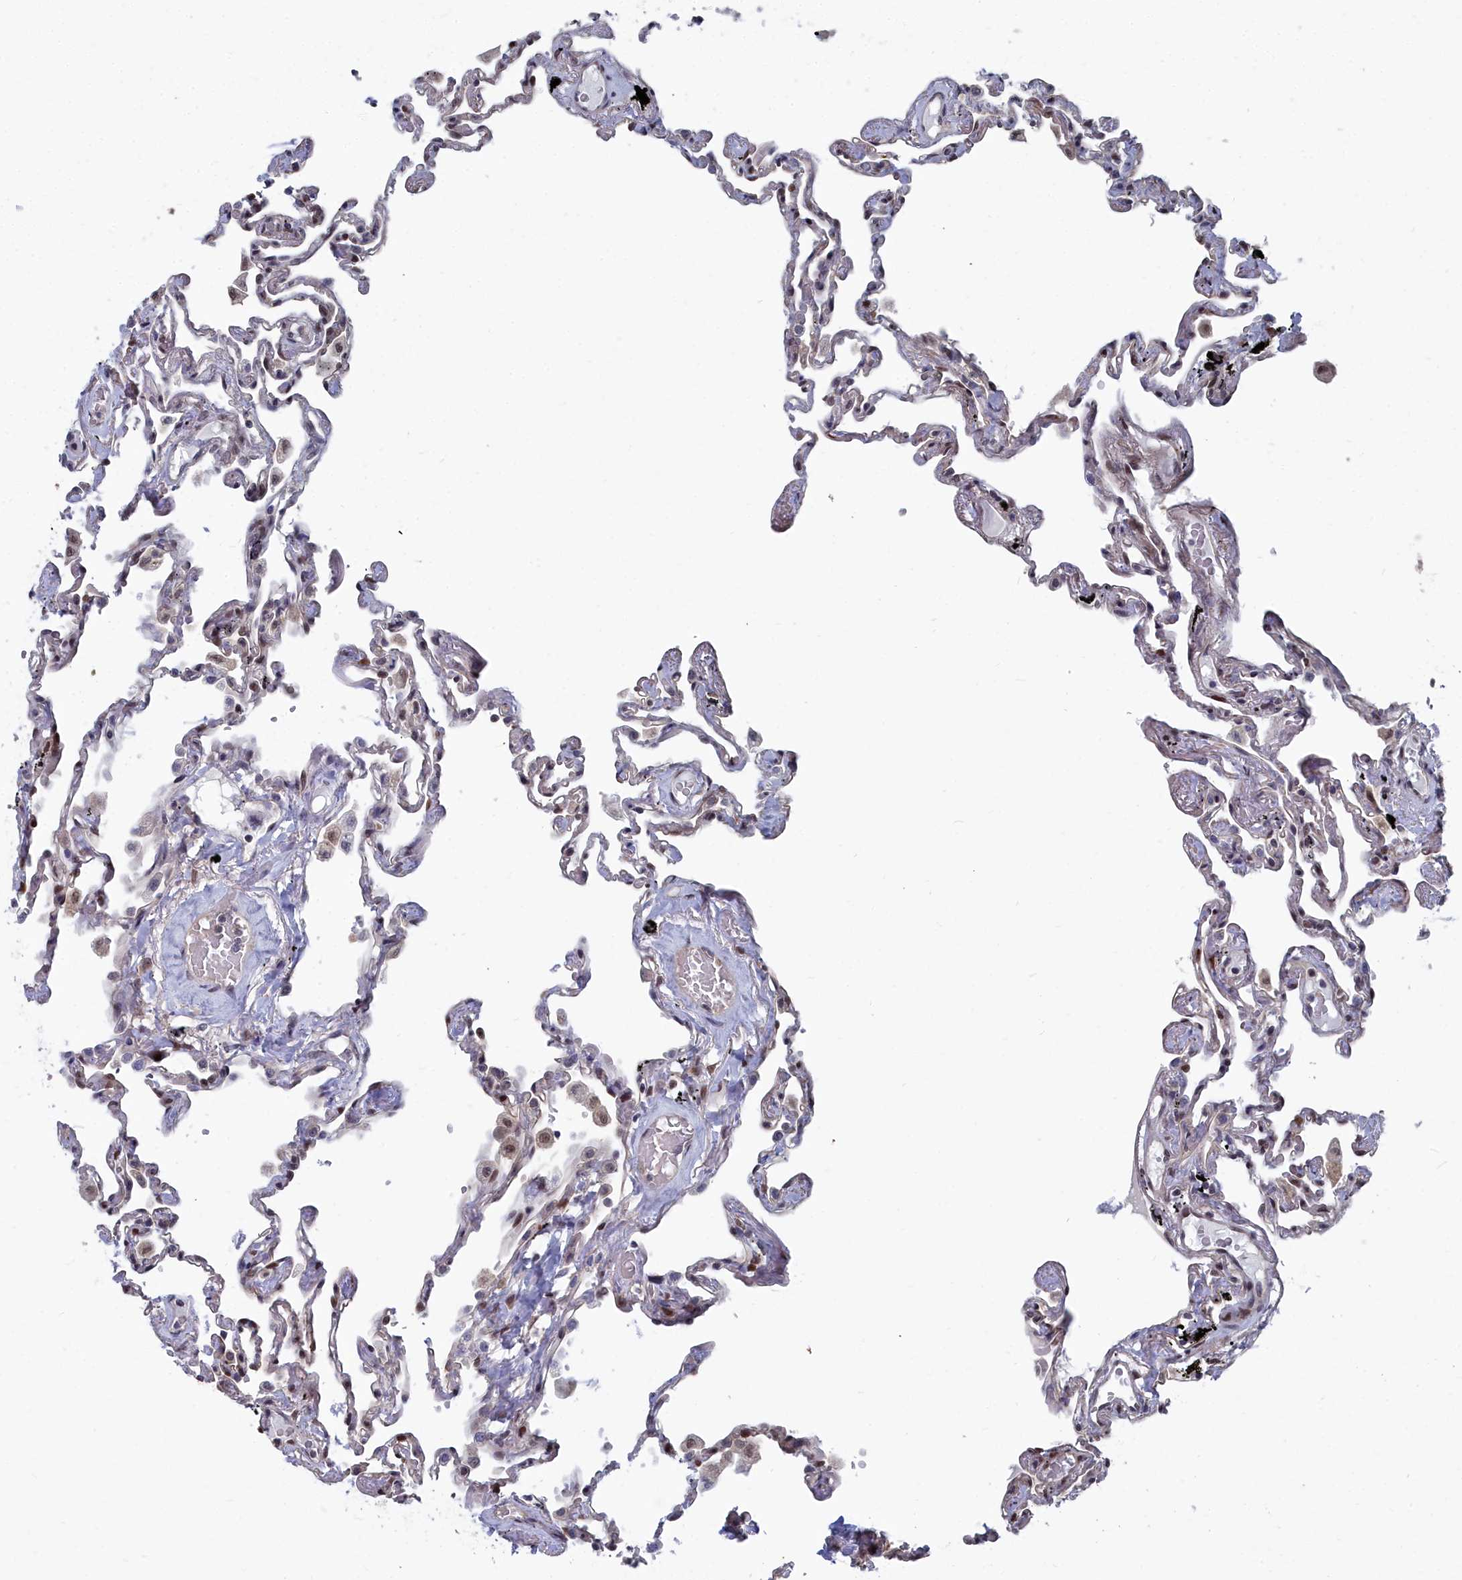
{"staining": {"intensity": "moderate", "quantity": "25%-75%", "location": "nuclear"}, "tissue": "lung", "cell_type": "Alveolar cells", "image_type": "normal", "snomed": [{"axis": "morphology", "description": "Normal tissue, NOS"}, {"axis": "topography", "description": "Lung"}], "caption": "Protein staining demonstrates moderate nuclear expression in approximately 25%-75% of alveolar cells in unremarkable lung. Using DAB (brown) and hematoxylin (blue) stains, captured at high magnification using brightfield microscopy.", "gene": "RPS27A", "patient": {"sex": "female", "age": 67}}